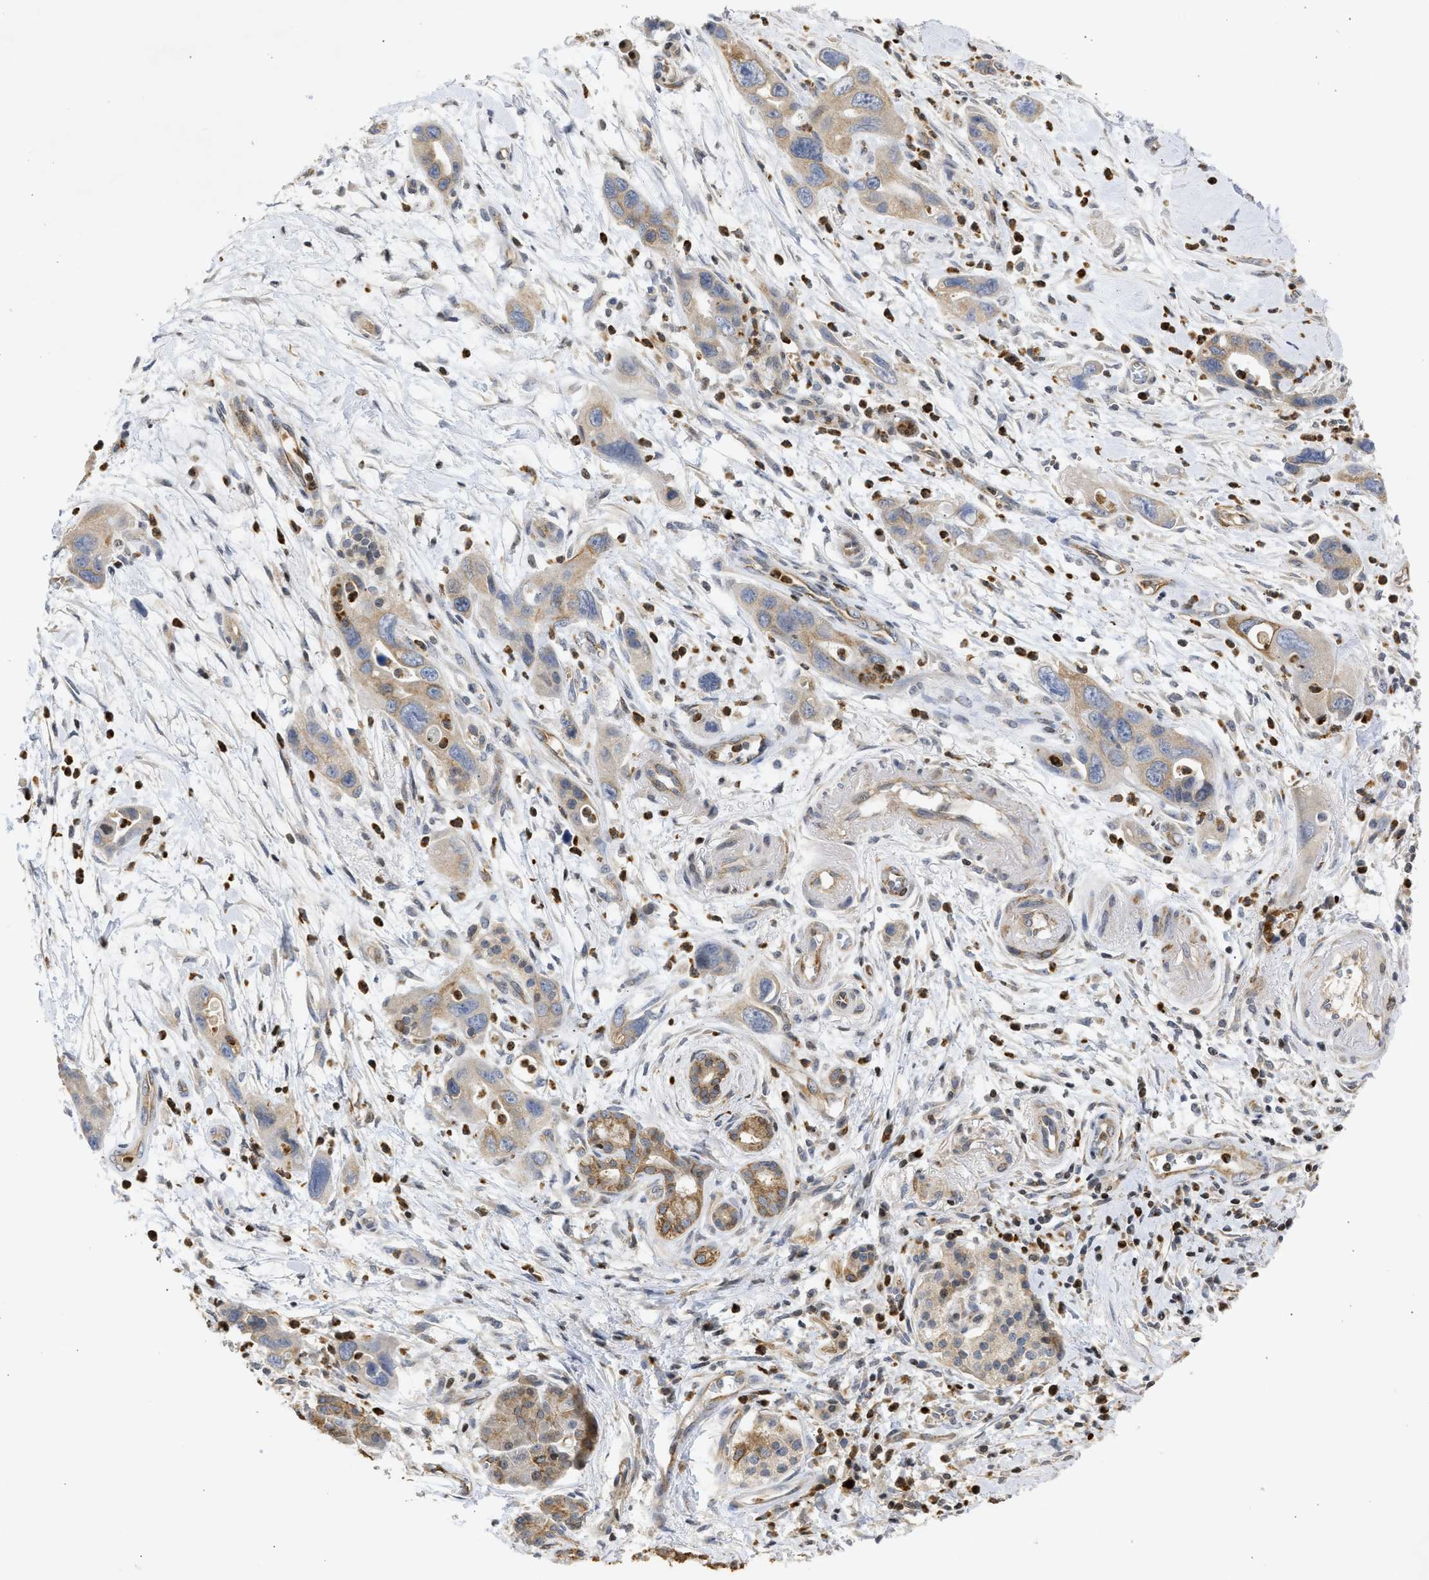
{"staining": {"intensity": "weak", "quantity": ">75%", "location": "cytoplasmic/membranous"}, "tissue": "pancreatic cancer", "cell_type": "Tumor cells", "image_type": "cancer", "snomed": [{"axis": "morphology", "description": "Adenocarcinoma, NOS"}, {"axis": "topography", "description": "Pancreas"}], "caption": "Immunohistochemical staining of adenocarcinoma (pancreatic) demonstrates weak cytoplasmic/membranous protein positivity in about >75% of tumor cells.", "gene": "ENSG00000142539", "patient": {"sex": "female", "age": 70}}